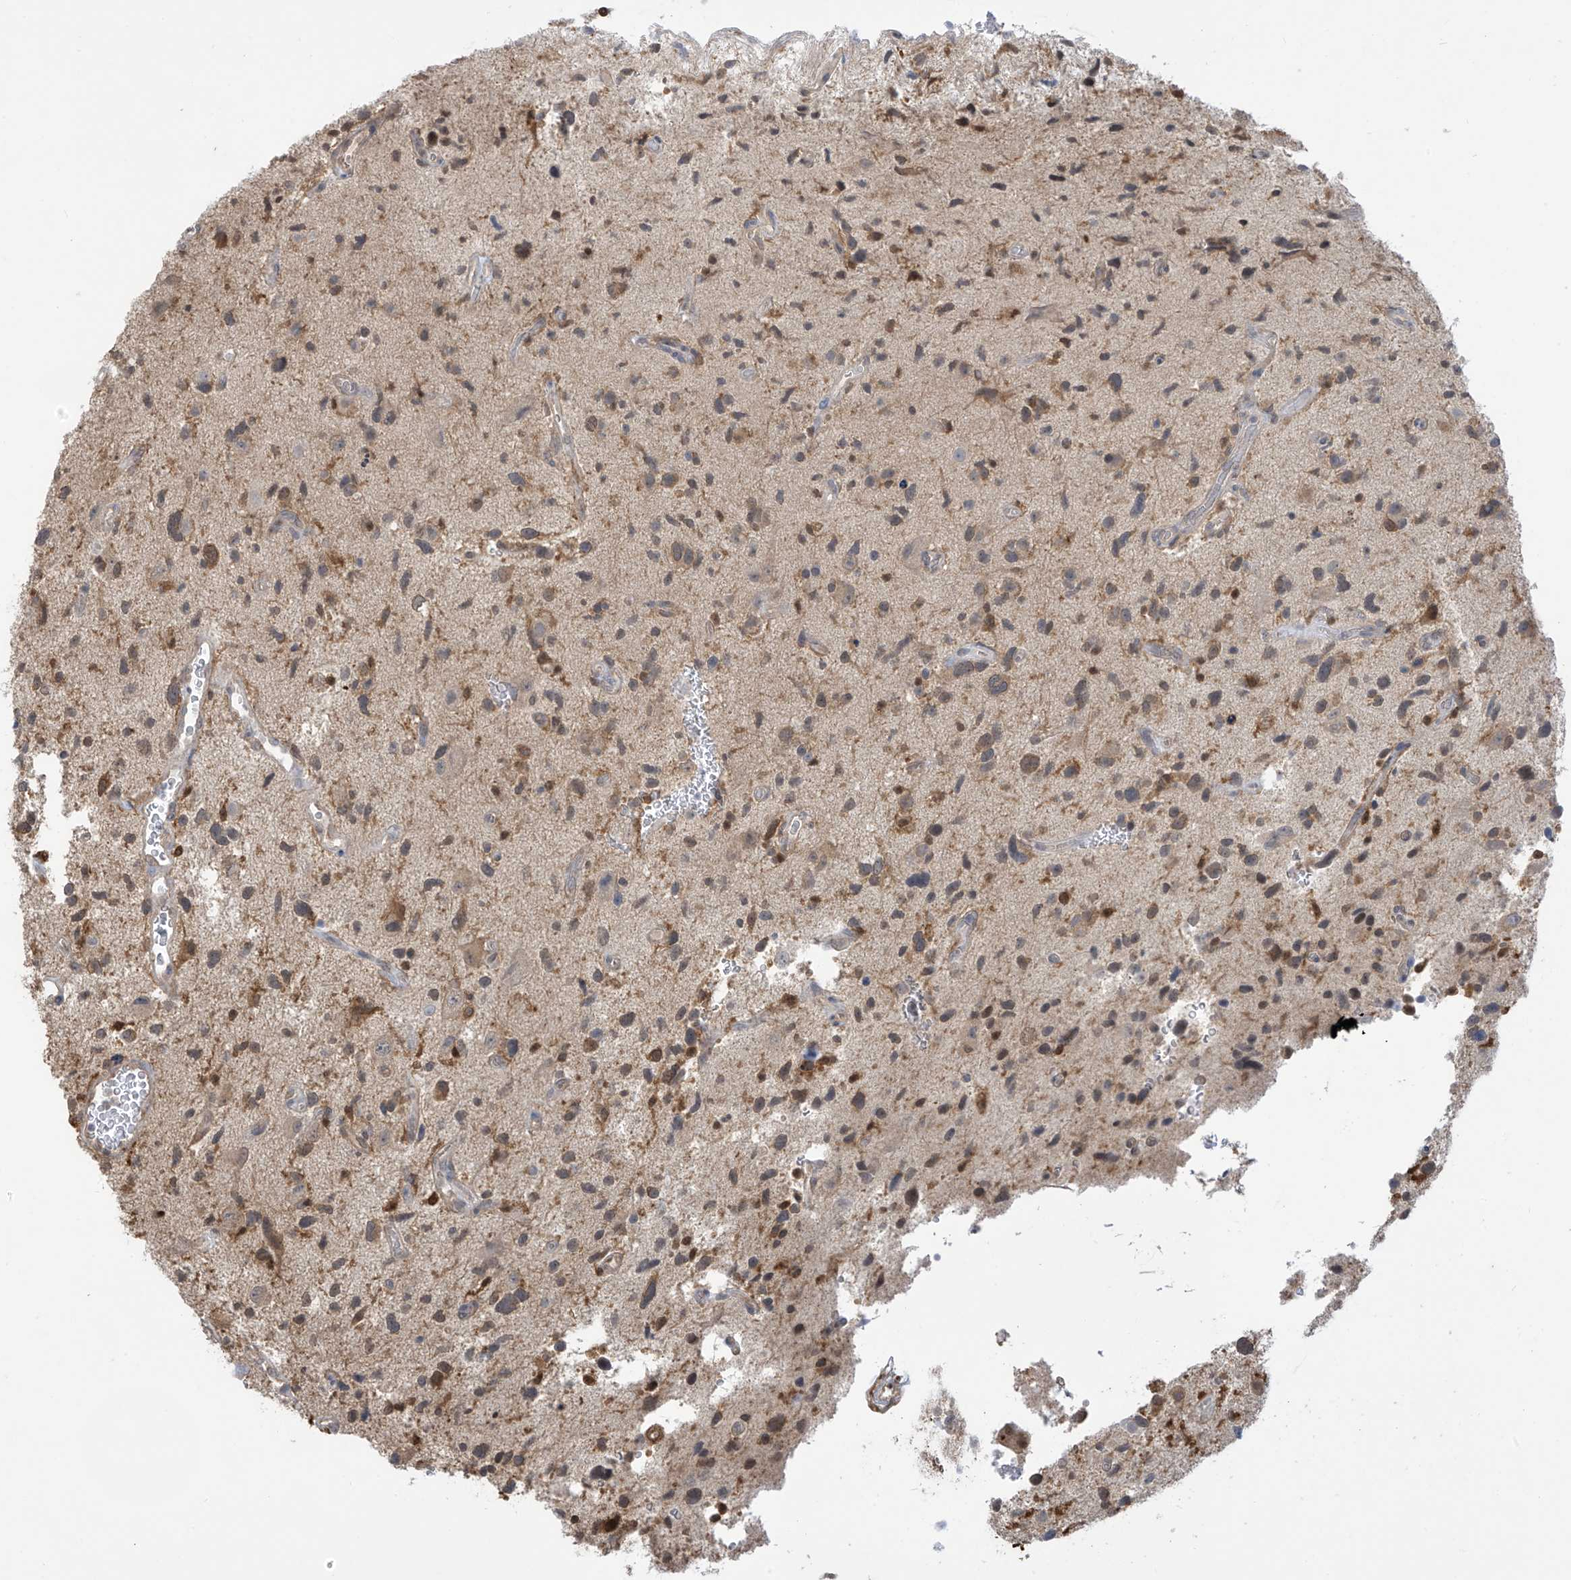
{"staining": {"intensity": "weak", "quantity": ">75%", "location": "cytoplasmic/membranous"}, "tissue": "glioma", "cell_type": "Tumor cells", "image_type": "cancer", "snomed": [{"axis": "morphology", "description": "Glioma, malignant, High grade"}, {"axis": "topography", "description": "Brain"}], "caption": "Tumor cells demonstrate low levels of weak cytoplasmic/membranous expression in about >75% of cells in malignant glioma (high-grade).", "gene": "IDH1", "patient": {"sex": "male", "age": 33}}